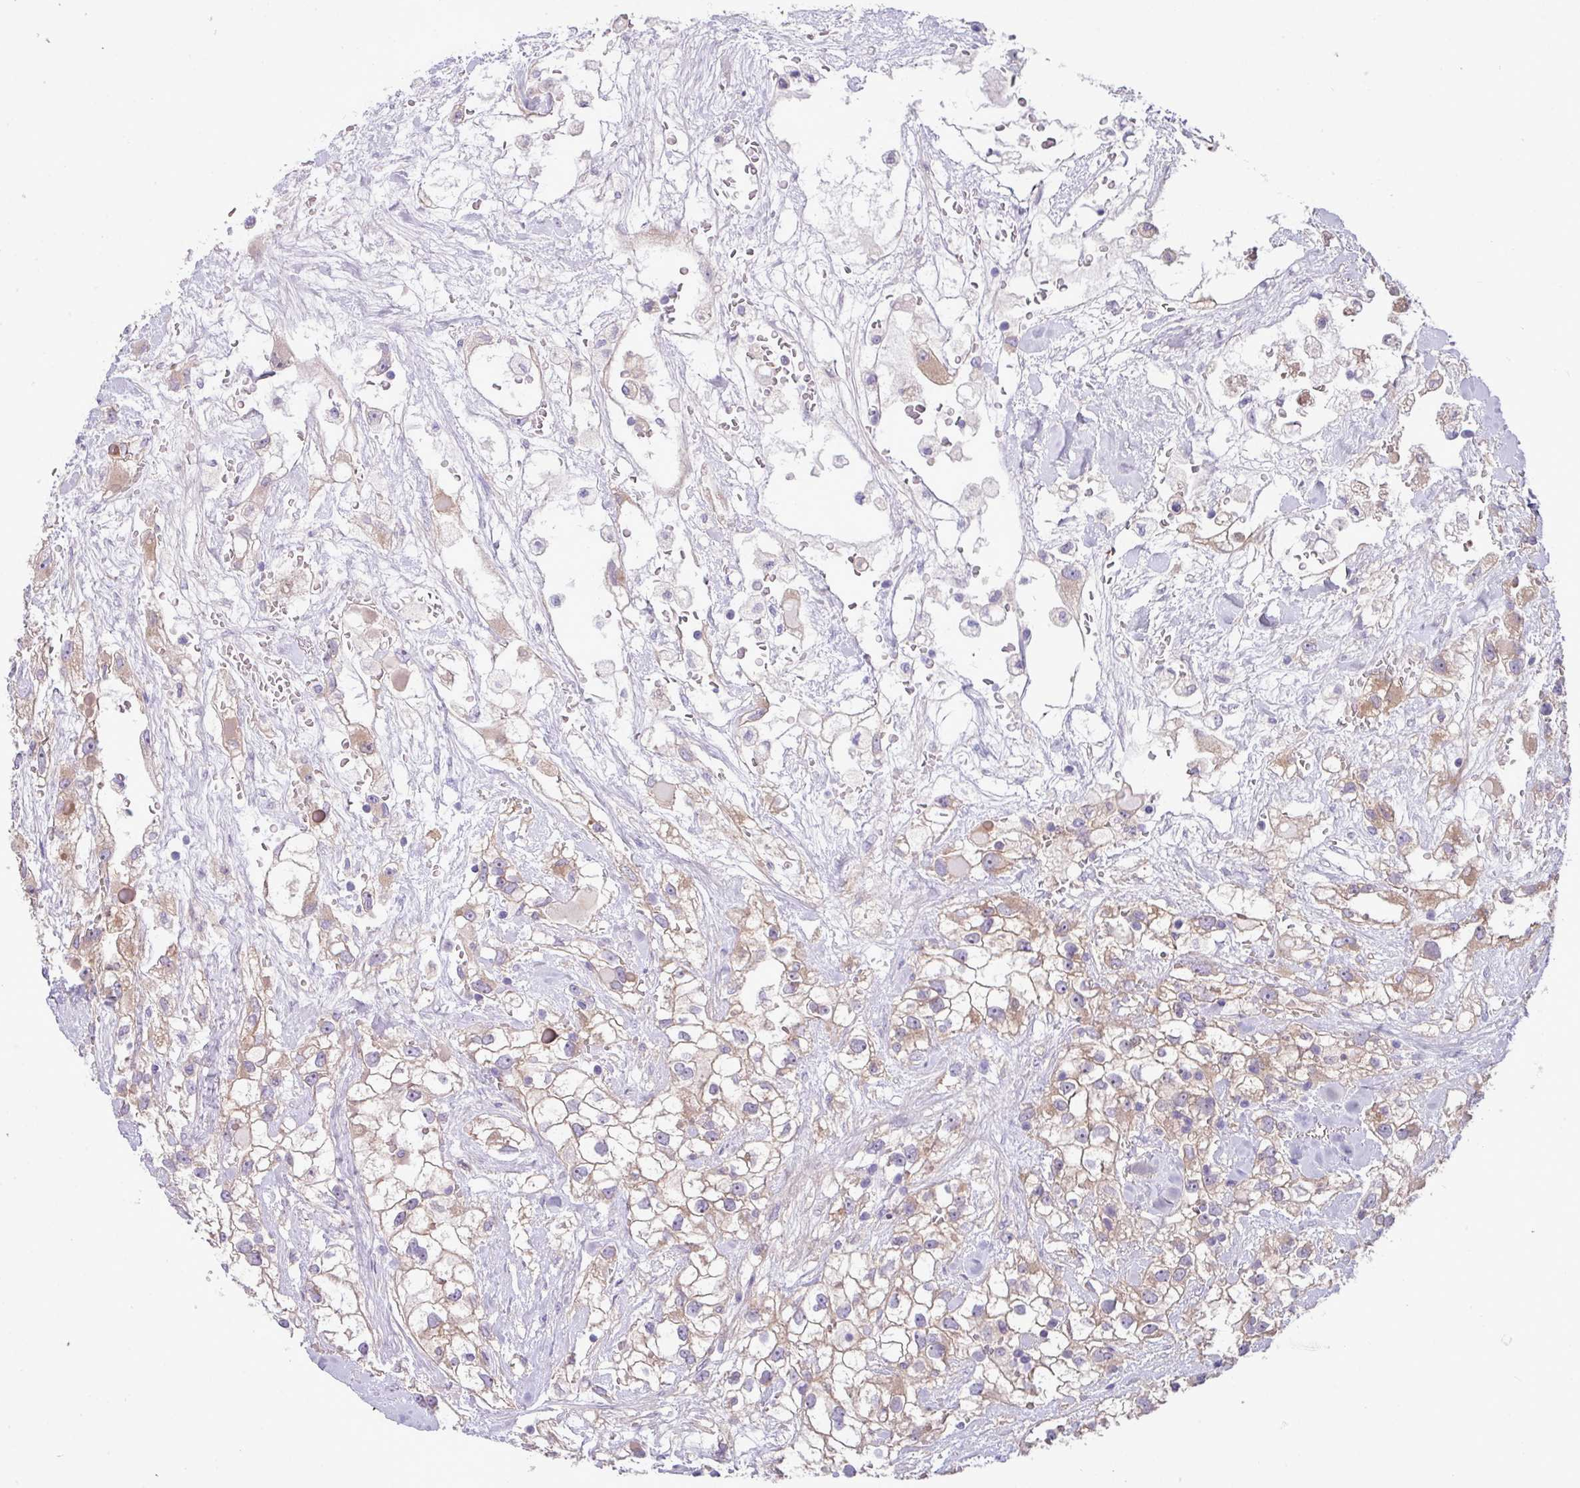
{"staining": {"intensity": "weak", "quantity": "25%-75%", "location": "cytoplasmic/membranous"}, "tissue": "renal cancer", "cell_type": "Tumor cells", "image_type": "cancer", "snomed": [{"axis": "morphology", "description": "Adenocarcinoma, NOS"}, {"axis": "topography", "description": "Kidney"}], "caption": "Immunohistochemistry (IHC) image of neoplastic tissue: human renal adenocarcinoma stained using IHC reveals low levels of weak protein expression localized specifically in the cytoplasmic/membranous of tumor cells, appearing as a cytoplasmic/membranous brown color.", "gene": "KIRREL3", "patient": {"sex": "male", "age": 59}}